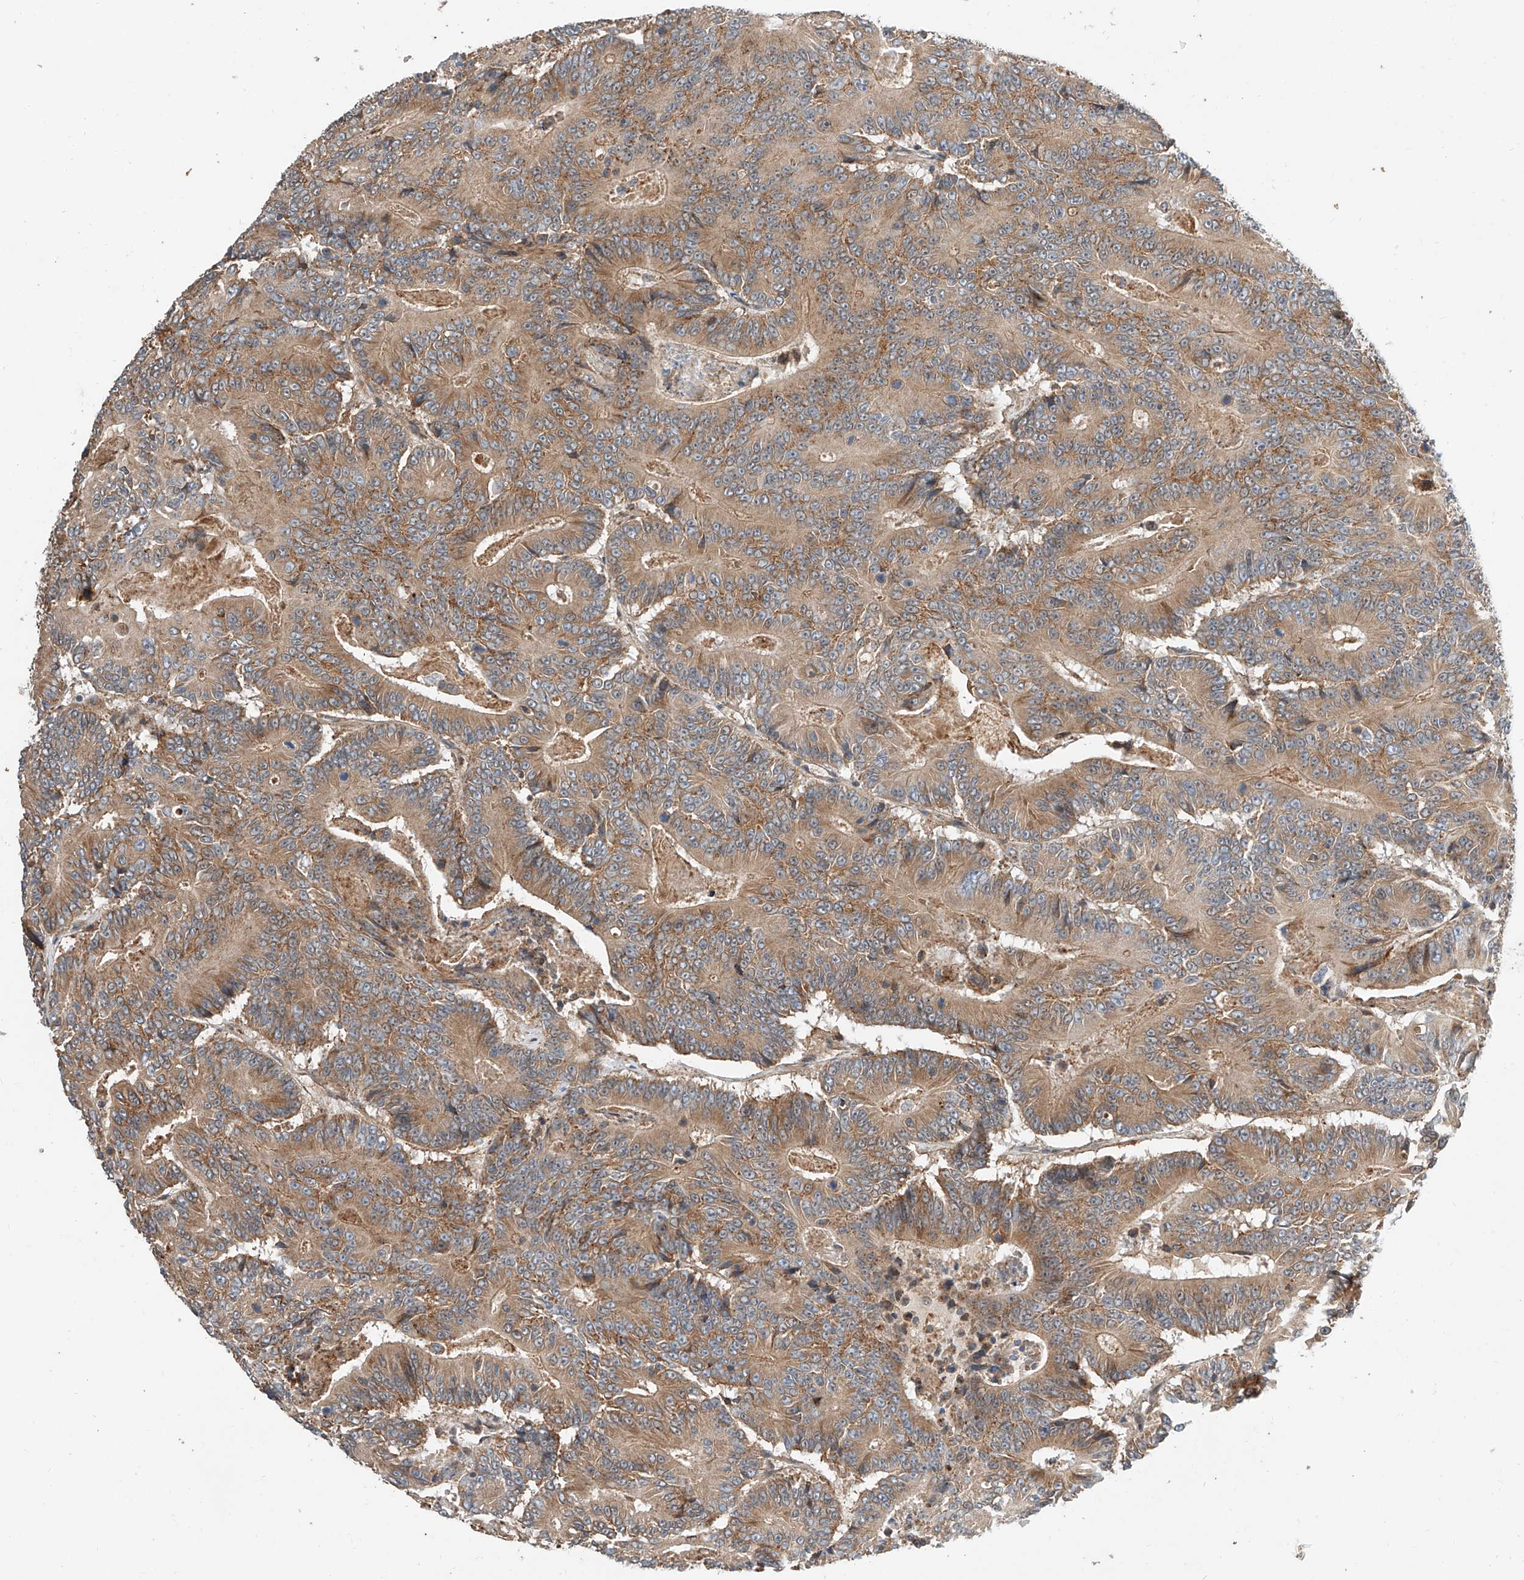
{"staining": {"intensity": "moderate", "quantity": ">75%", "location": "cytoplasmic/membranous"}, "tissue": "colorectal cancer", "cell_type": "Tumor cells", "image_type": "cancer", "snomed": [{"axis": "morphology", "description": "Adenocarcinoma, NOS"}, {"axis": "topography", "description": "Colon"}], "caption": "An immunohistochemistry (IHC) histopathology image of neoplastic tissue is shown. Protein staining in brown labels moderate cytoplasmic/membranous positivity in adenocarcinoma (colorectal) within tumor cells.", "gene": "CPAMD8", "patient": {"sex": "male", "age": 83}}